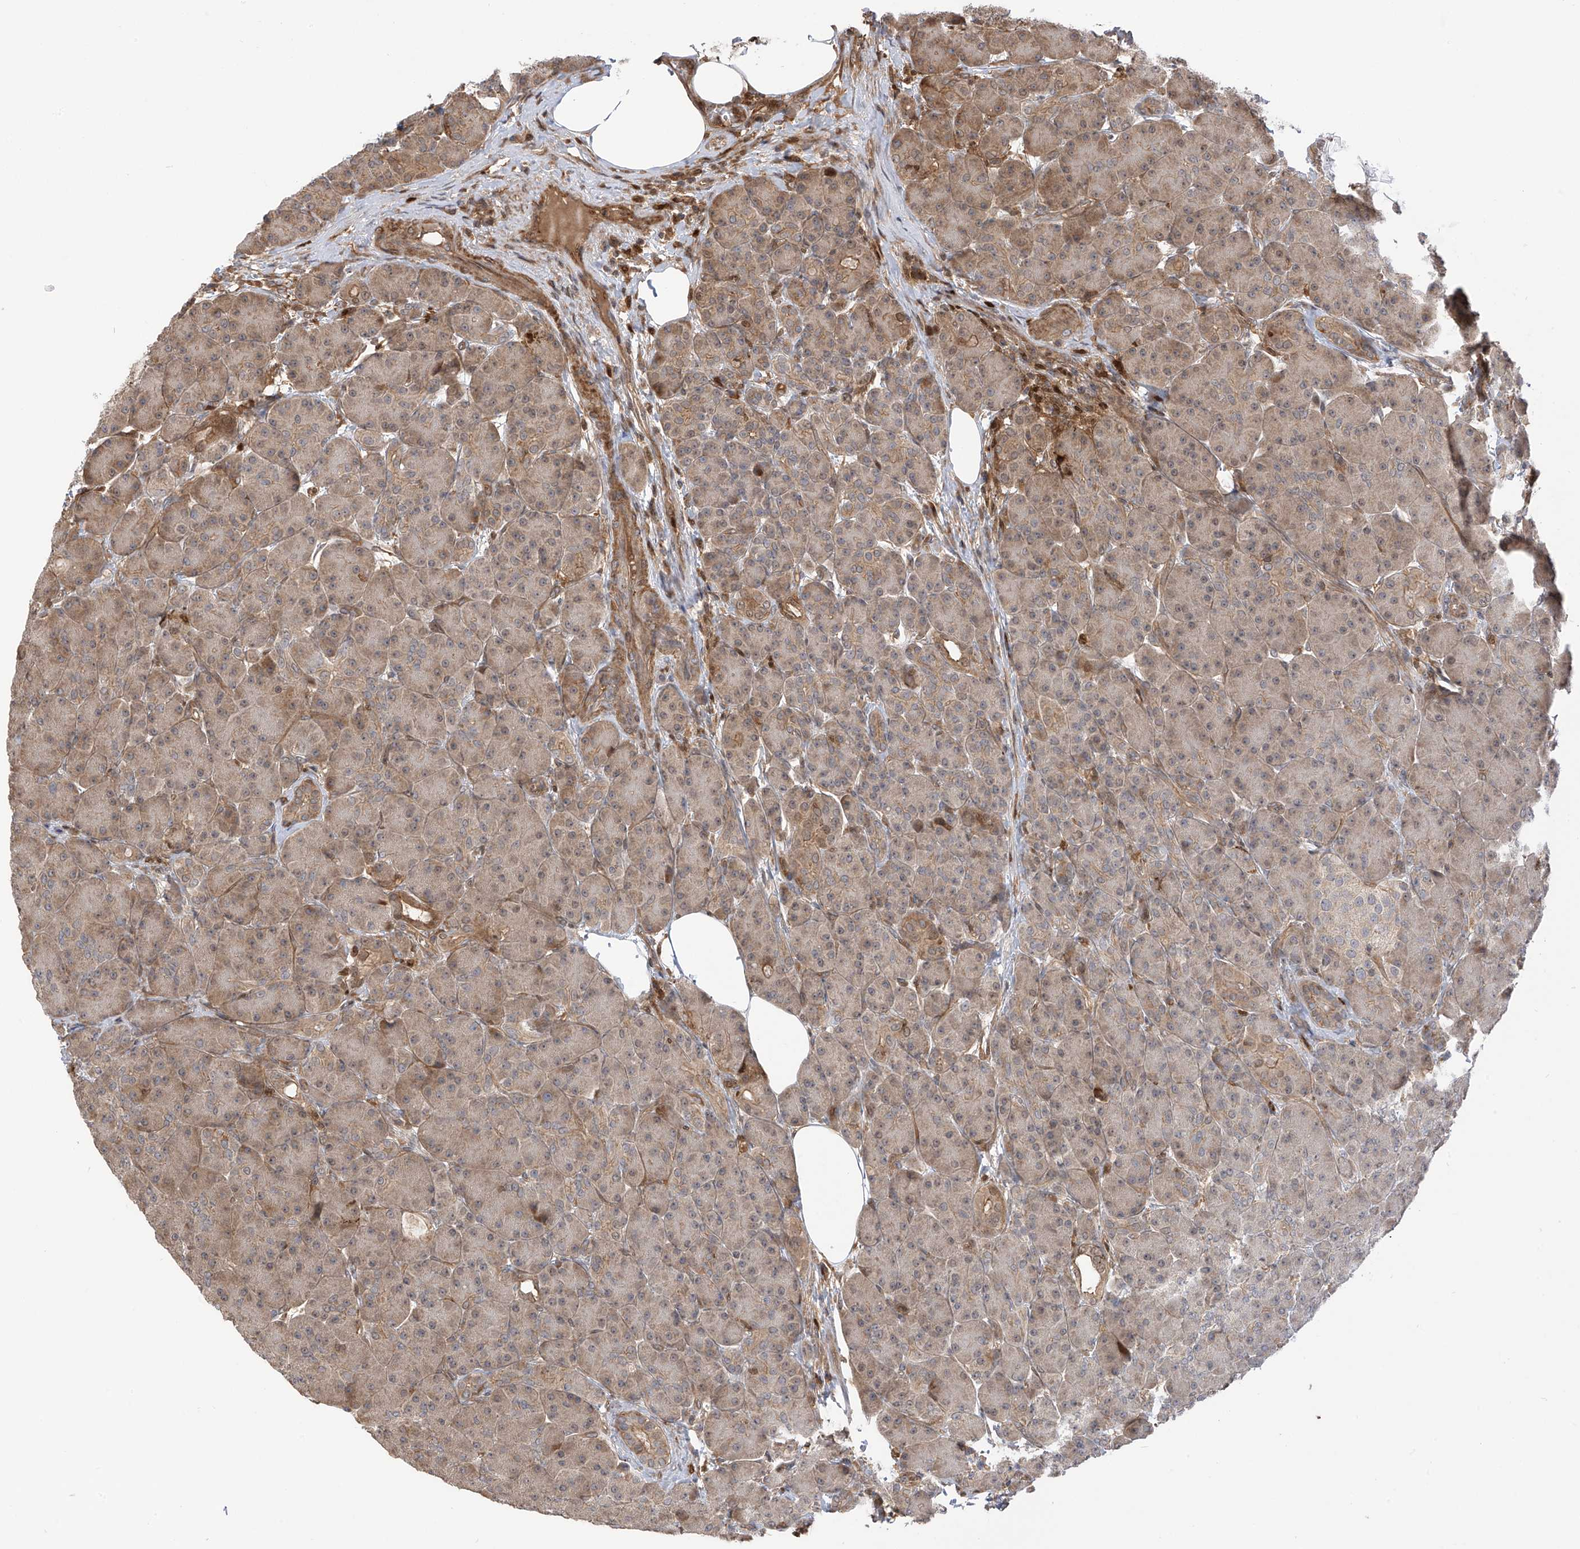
{"staining": {"intensity": "moderate", "quantity": "25%-75%", "location": "cytoplasmic/membranous"}, "tissue": "pancreas", "cell_type": "Exocrine glandular cells", "image_type": "normal", "snomed": [{"axis": "morphology", "description": "Normal tissue, NOS"}, {"axis": "topography", "description": "Pancreas"}], "caption": "The micrograph shows immunohistochemical staining of benign pancreas. There is moderate cytoplasmic/membranous staining is seen in about 25%-75% of exocrine glandular cells.", "gene": "ATAD2B", "patient": {"sex": "male", "age": 63}}